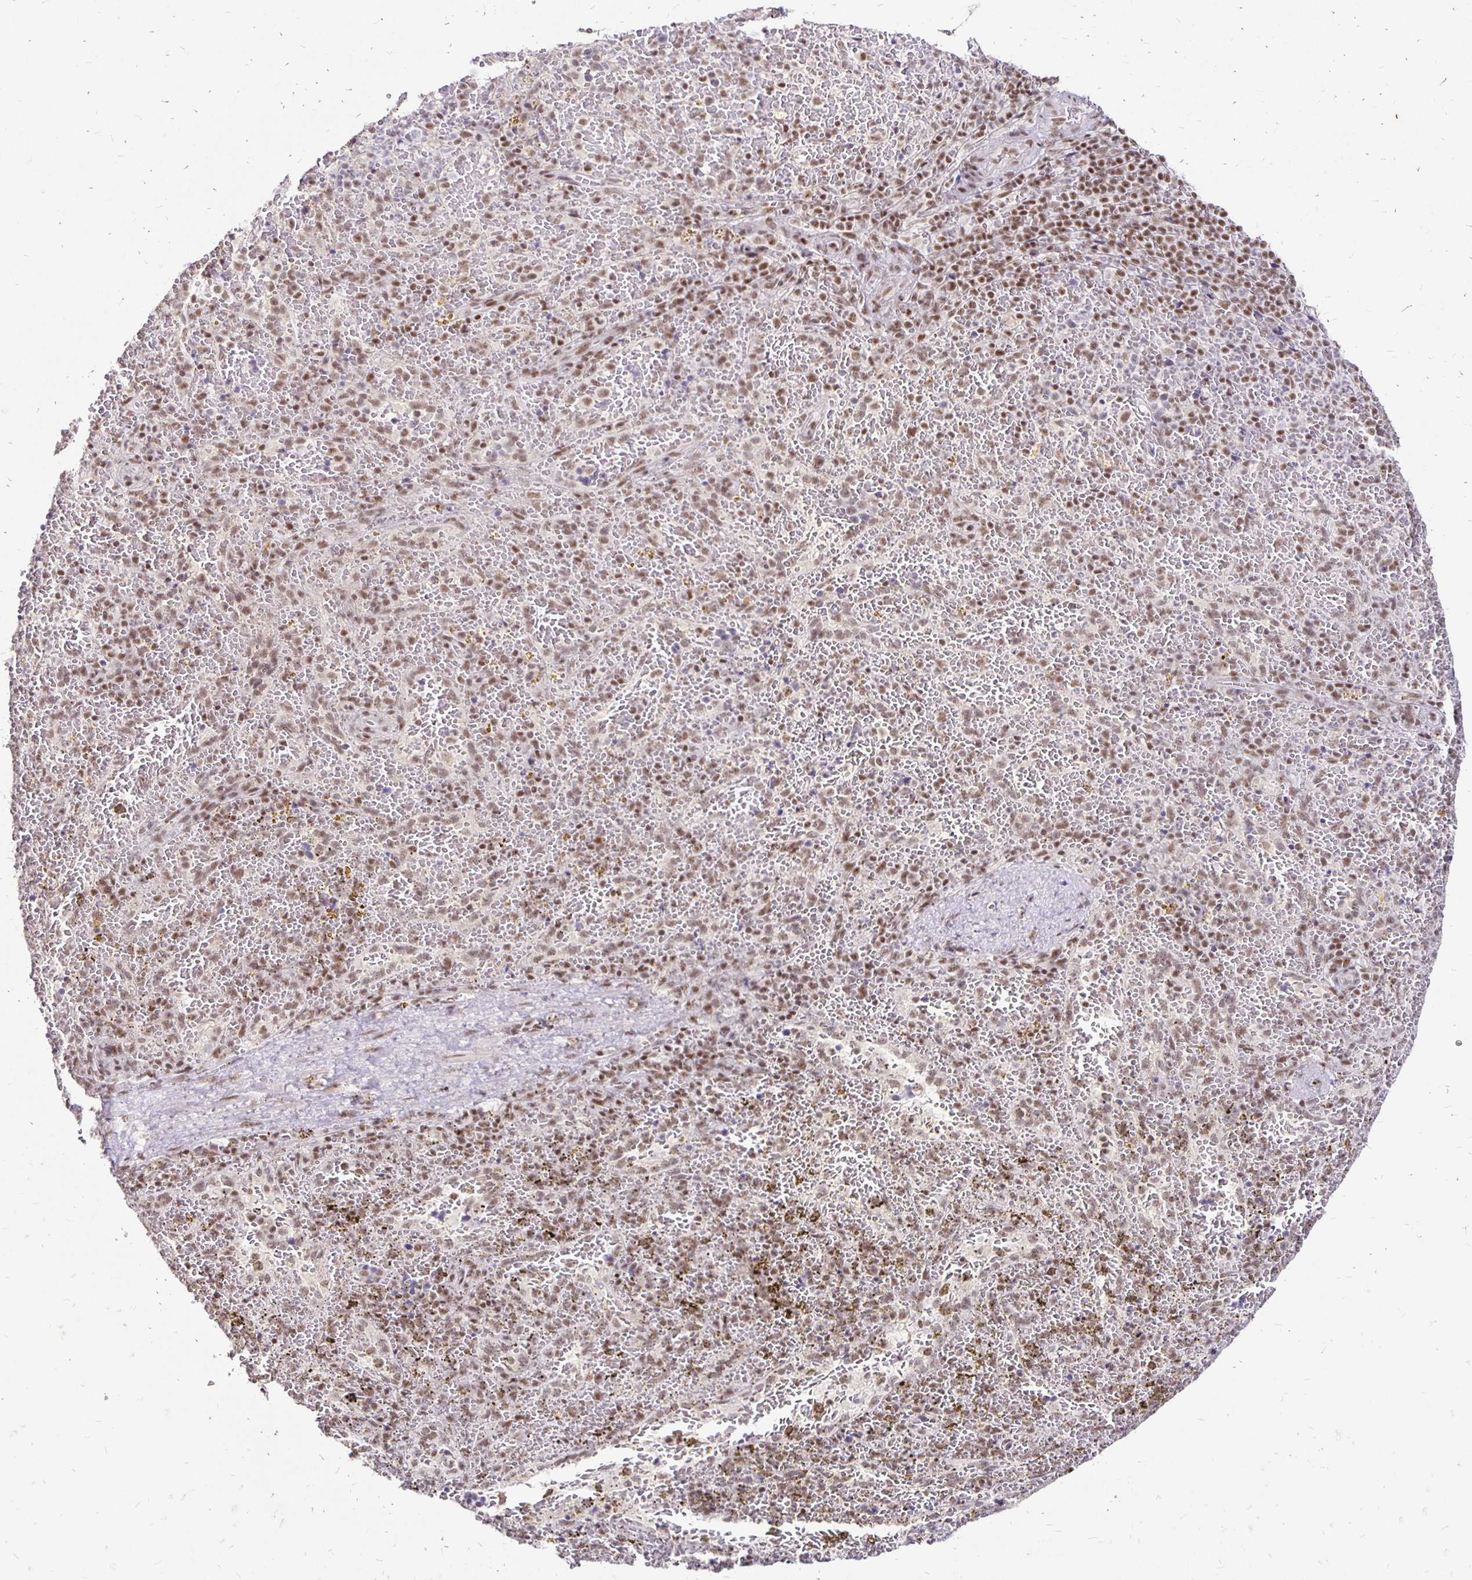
{"staining": {"intensity": "weak", "quantity": ">75%", "location": "nuclear"}, "tissue": "spleen", "cell_type": "Cells in red pulp", "image_type": "normal", "snomed": [{"axis": "morphology", "description": "Normal tissue, NOS"}, {"axis": "topography", "description": "Spleen"}], "caption": "Immunohistochemistry (IHC) micrograph of unremarkable spleen: spleen stained using IHC reveals low levels of weak protein expression localized specifically in the nuclear of cells in red pulp, appearing as a nuclear brown color.", "gene": "SIN3A", "patient": {"sex": "female", "age": 50}}